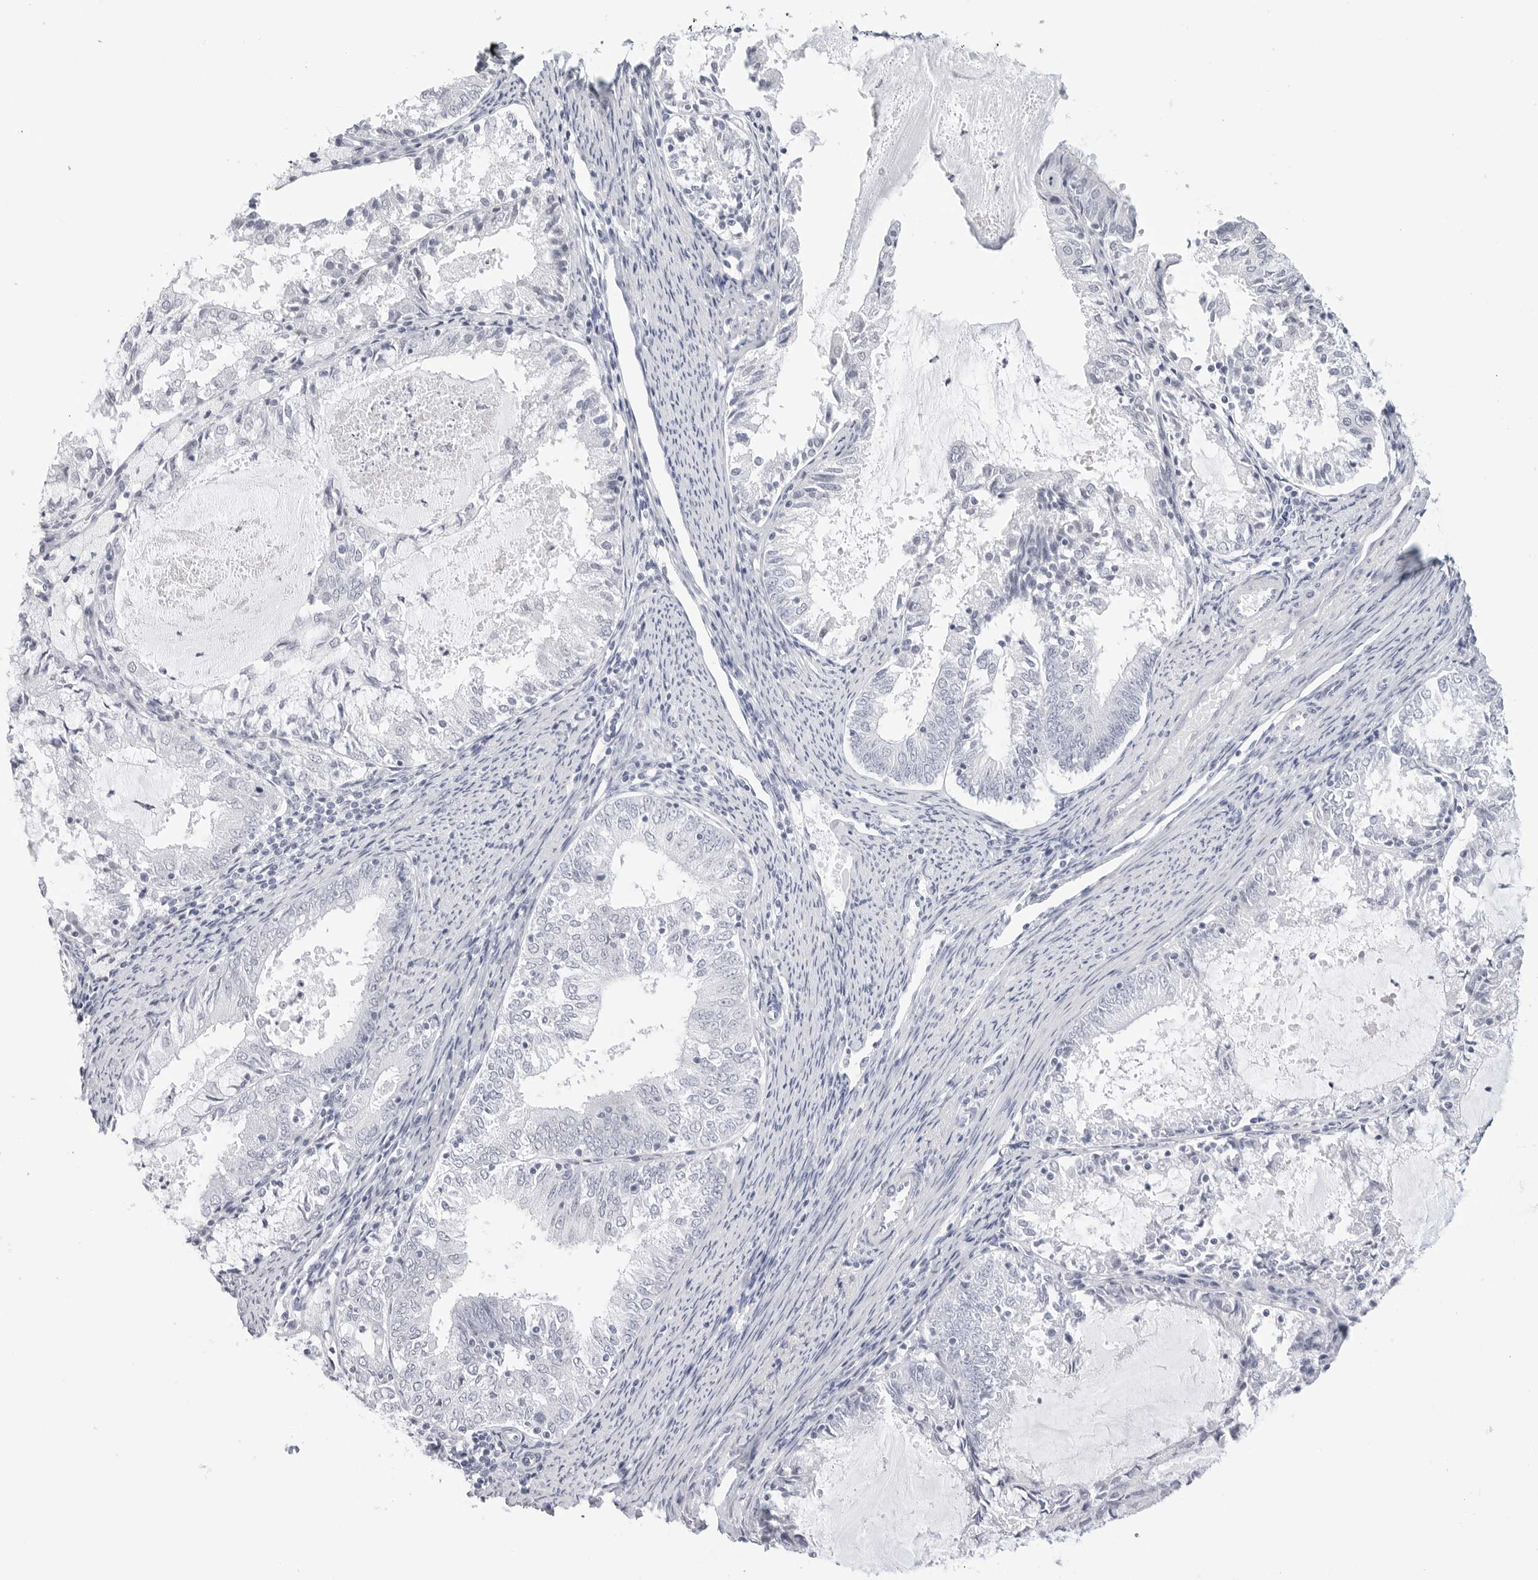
{"staining": {"intensity": "negative", "quantity": "none", "location": "none"}, "tissue": "endometrial cancer", "cell_type": "Tumor cells", "image_type": "cancer", "snomed": [{"axis": "morphology", "description": "Adenocarcinoma, NOS"}, {"axis": "topography", "description": "Endometrium"}], "caption": "High magnification brightfield microscopy of endometrial cancer (adenocarcinoma) stained with DAB (3,3'-diaminobenzidine) (brown) and counterstained with hematoxylin (blue): tumor cells show no significant expression. (DAB immunohistochemistry with hematoxylin counter stain).", "gene": "HMGCS2", "patient": {"sex": "female", "age": 57}}